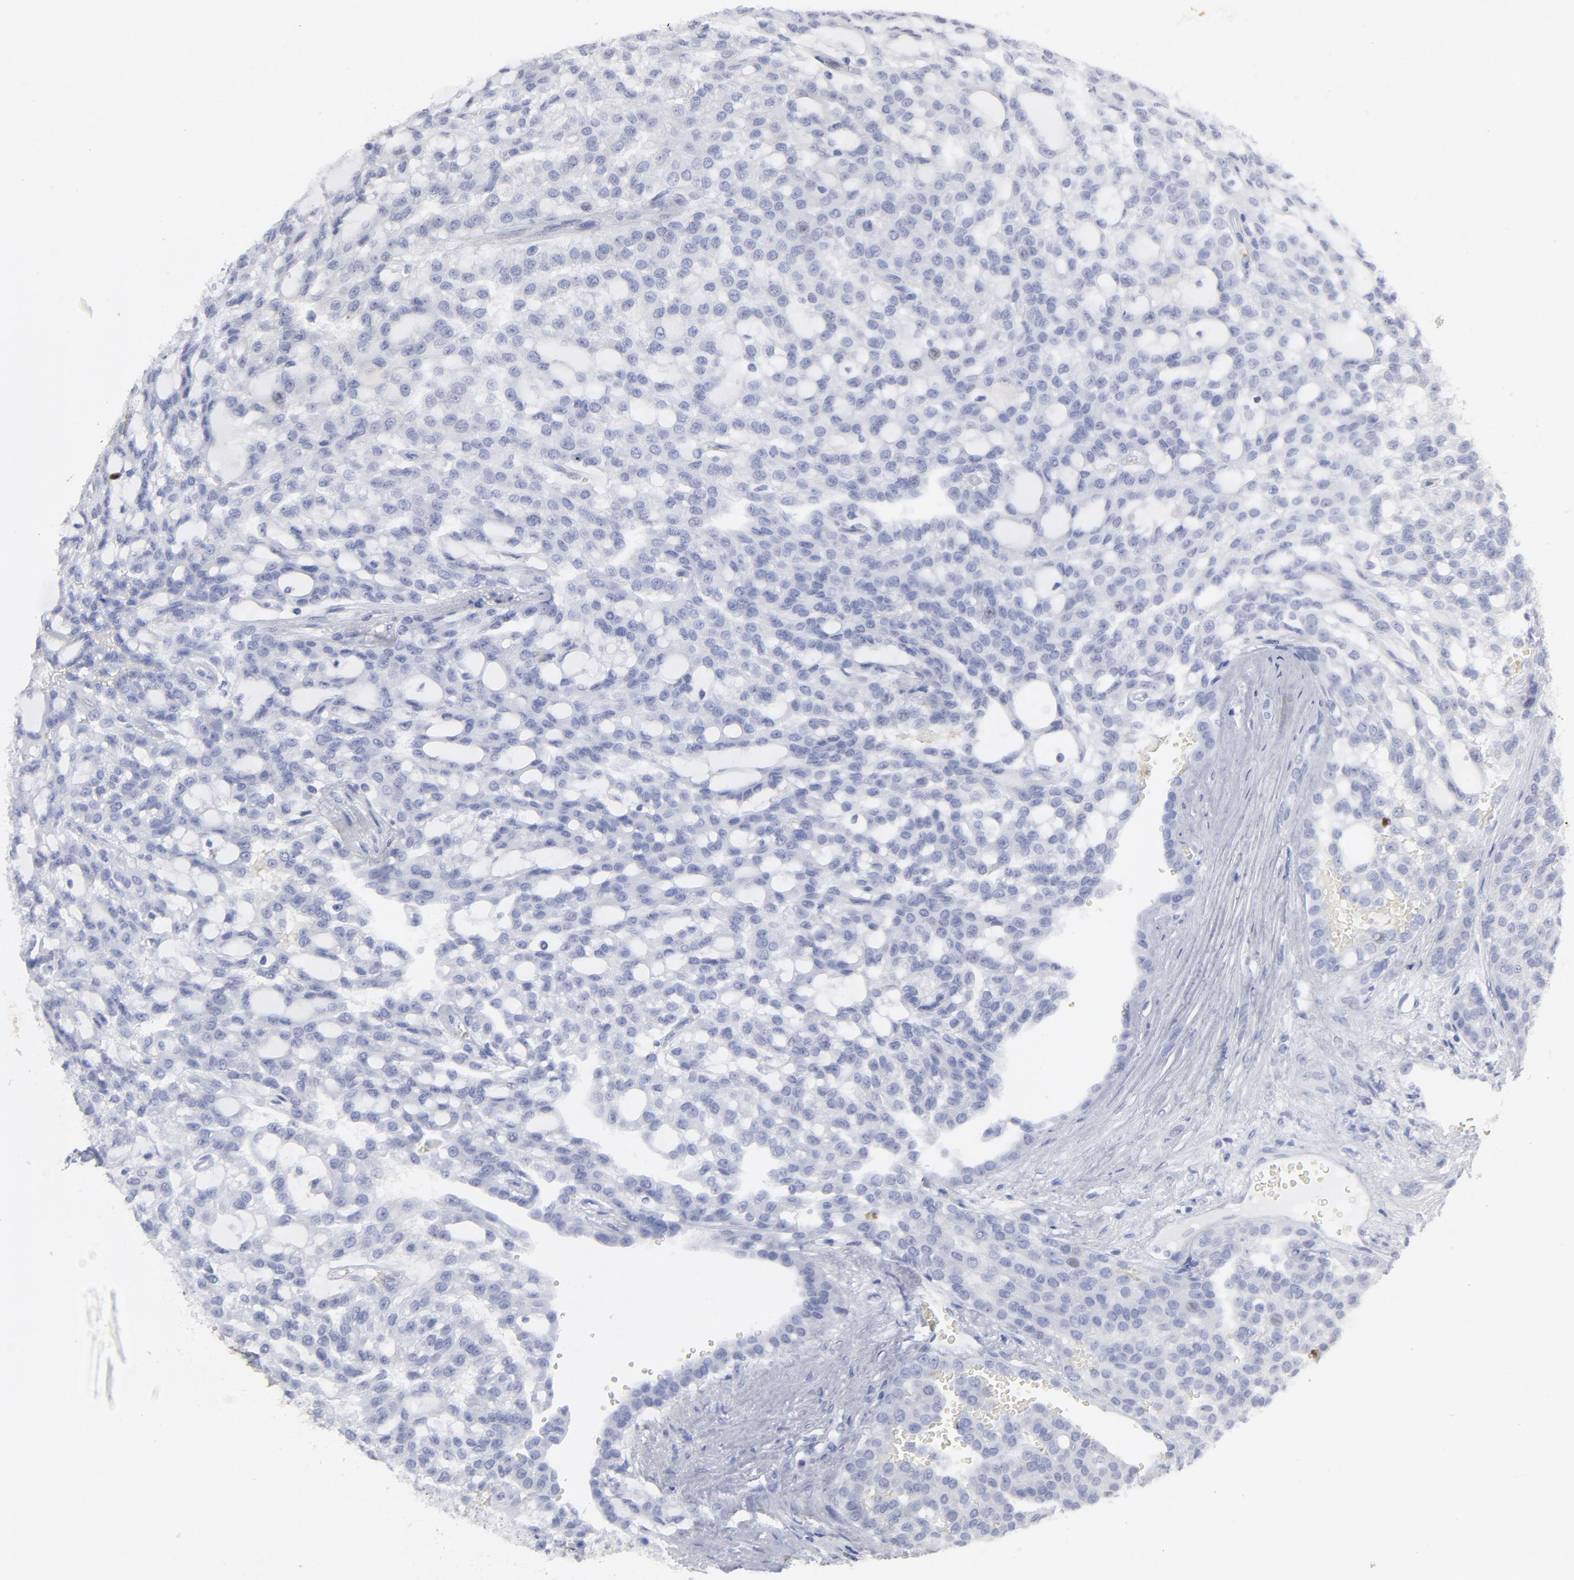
{"staining": {"intensity": "negative", "quantity": "none", "location": "none"}, "tissue": "renal cancer", "cell_type": "Tumor cells", "image_type": "cancer", "snomed": [{"axis": "morphology", "description": "Adenocarcinoma, NOS"}, {"axis": "topography", "description": "Kidney"}], "caption": "The image shows no significant staining in tumor cells of renal cancer (adenocarcinoma). (Immunohistochemistry, brightfield microscopy, high magnification).", "gene": "ARG1", "patient": {"sex": "male", "age": 63}}